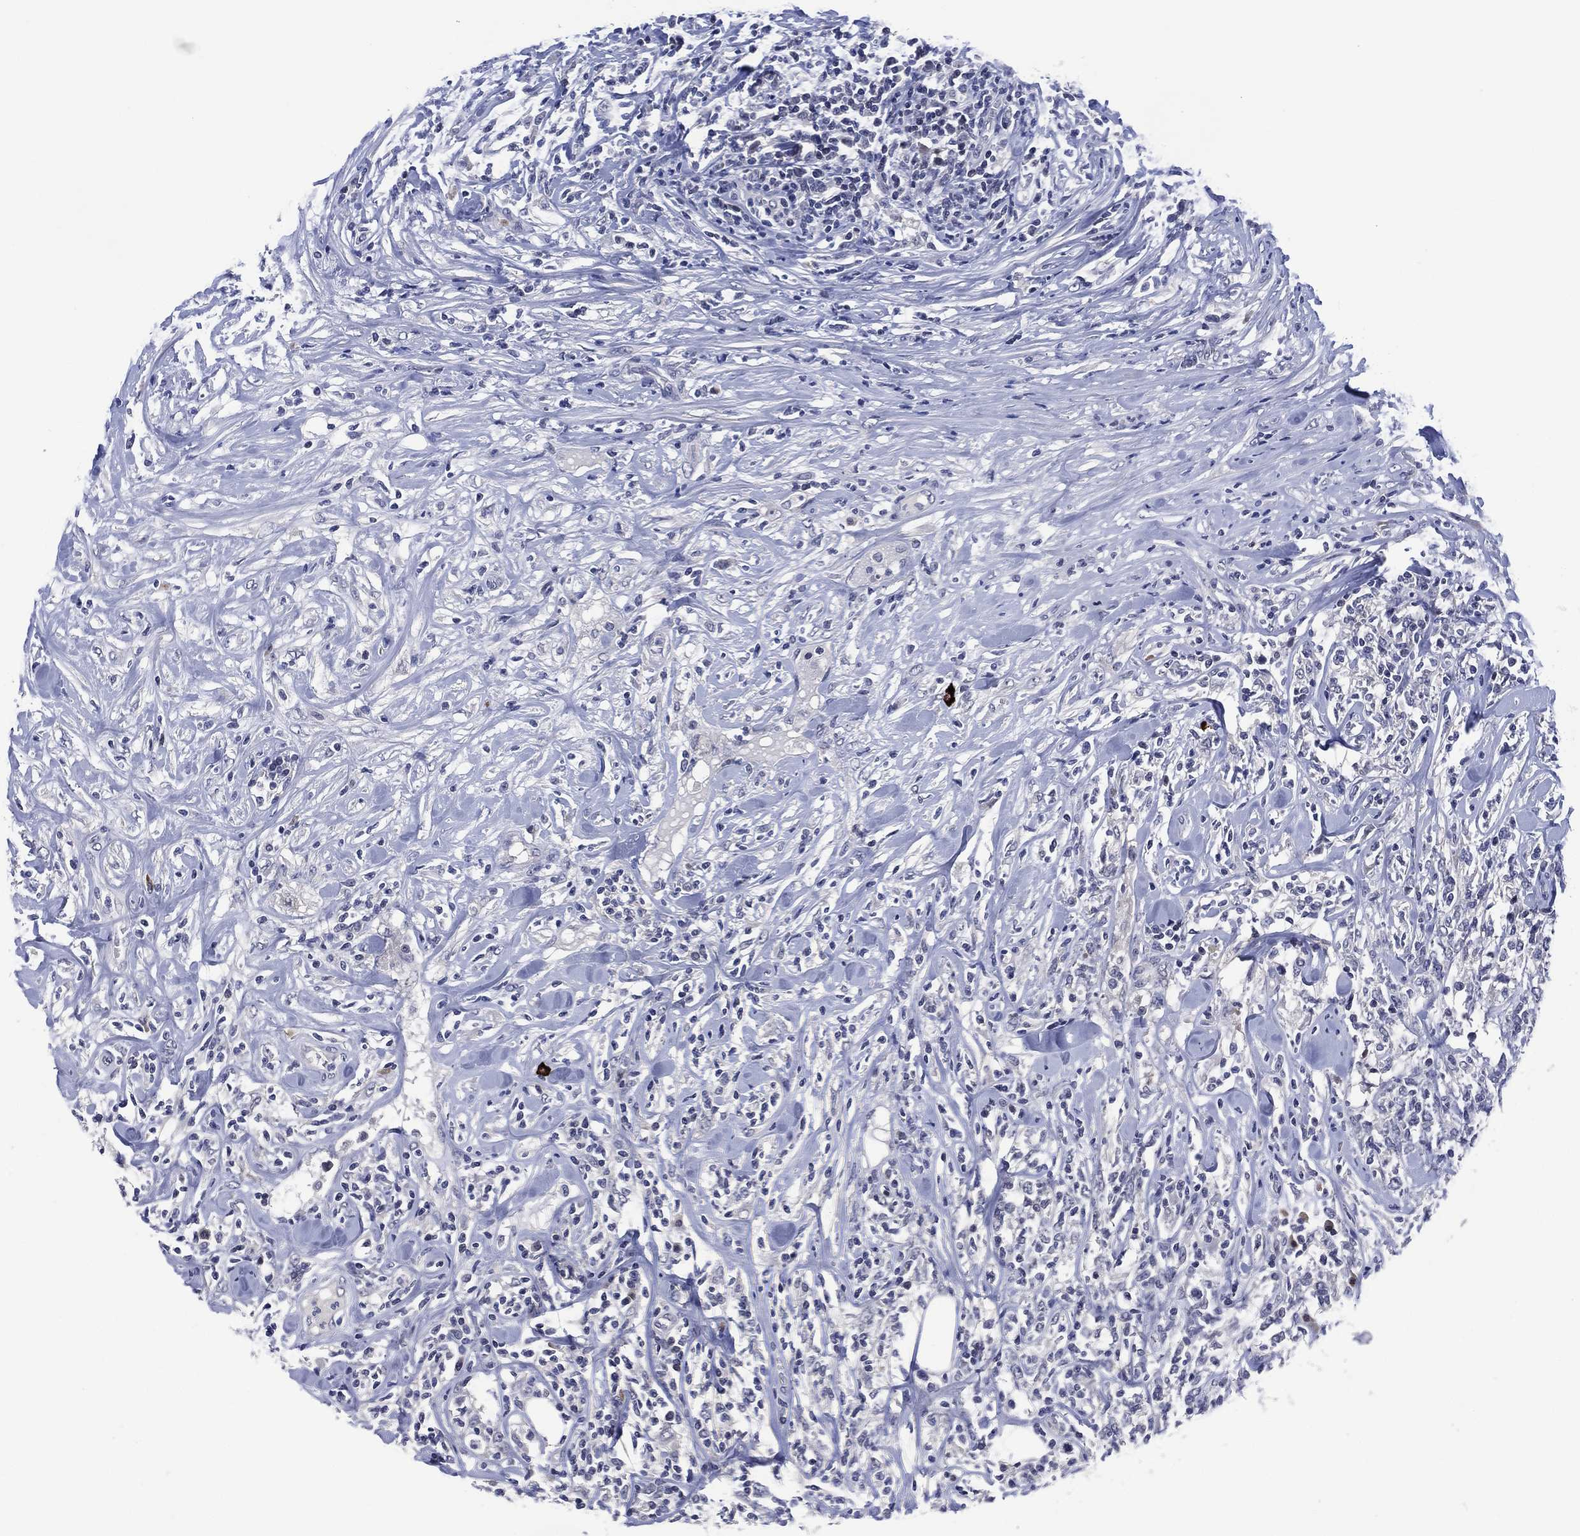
{"staining": {"intensity": "negative", "quantity": "none", "location": "none"}, "tissue": "lymphoma", "cell_type": "Tumor cells", "image_type": "cancer", "snomed": [{"axis": "morphology", "description": "Malignant lymphoma, non-Hodgkin's type, High grade"}, {"axis": "topography", "description": "Lymph node"}], "caption": "This image is of lymphoma stained with immunohistochemistry (IHC) to label a protein in brown with the nuclei are counter-stained blue. There is no expression in tumor cells.", "gene": "USP26", "patient": {"sex": "female", "age": 84}}